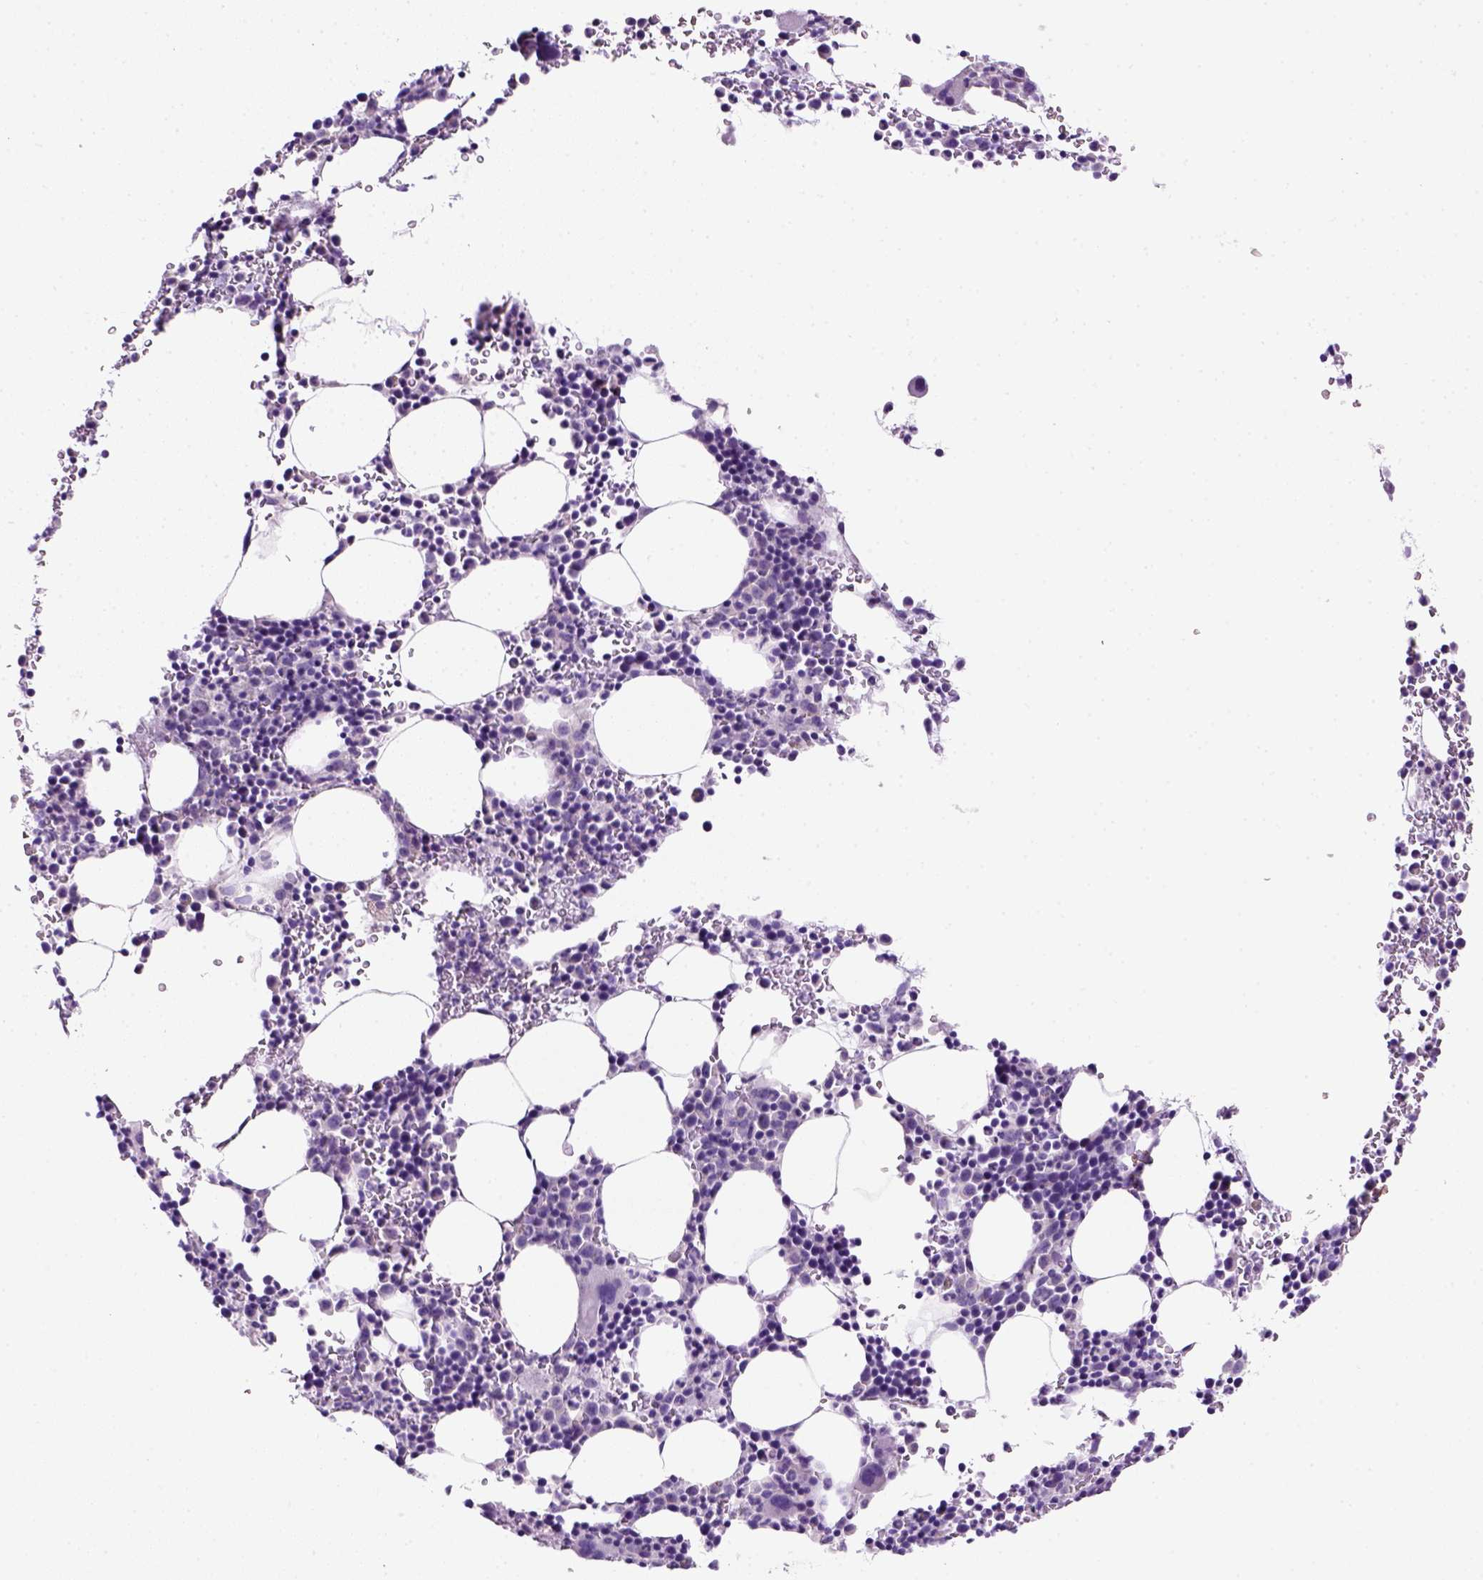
{"staining": {"intensity": "negative", "quantity": "none", "location": "none"}, "tissue": "bone marrow", "cell_type": "Hematopoietic cells", "image_type": "normal", "snomed": [{"axis": "morphology", "description": "Normal tissue, NOS"}, {"axis": "topography", "description": "Bone marrow"}], "caption": "DAB immunohistochemical staining of normal human bone marrow displays no significant staining in hematopoietic cells. Brightfield microscopy of IHC stained with DAB (brown) and hematoxylin (blue), captured at high magnification.", "gene": "SIRPD", "patient": {"sex": "male", "age": 58}}